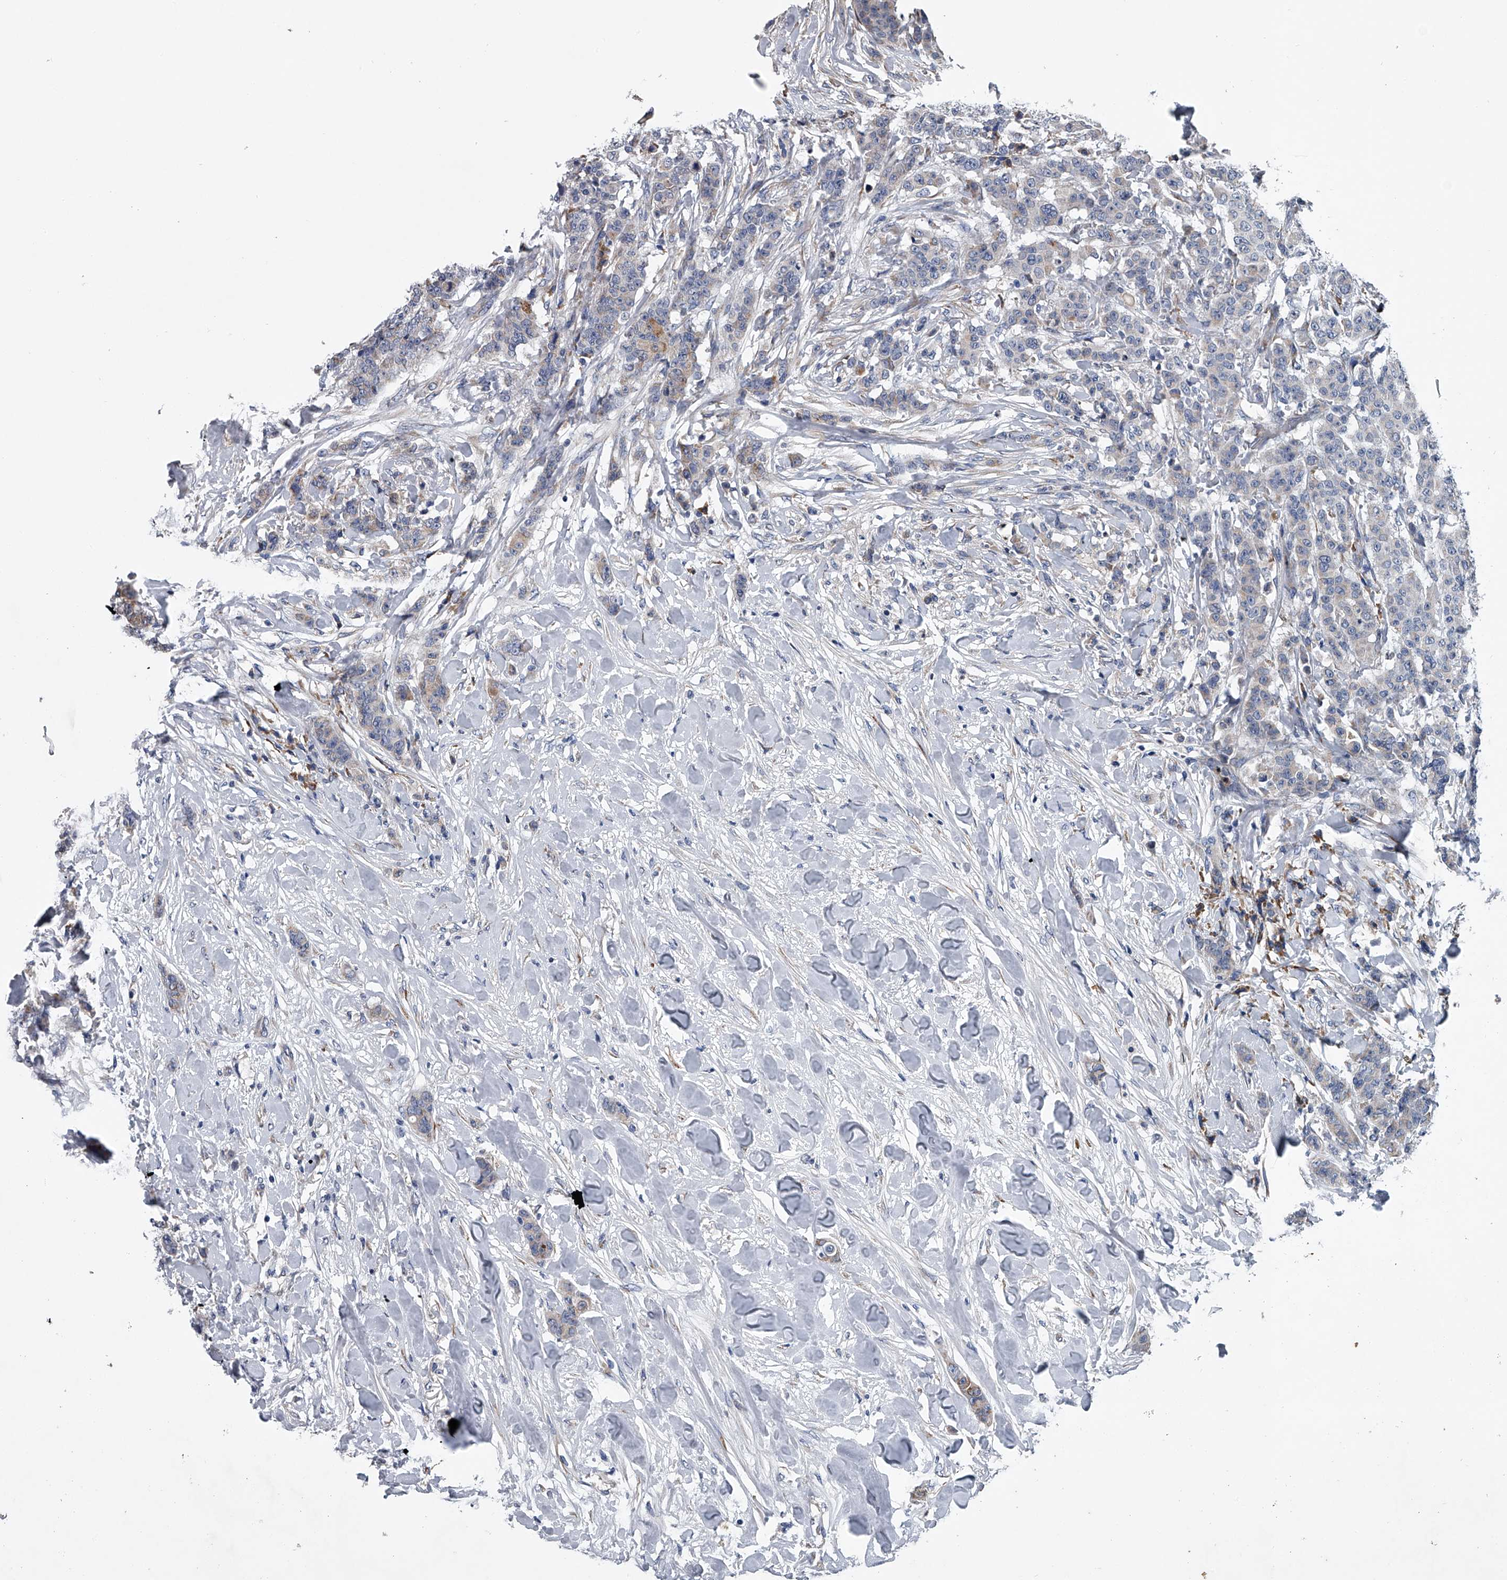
{"staining": {"intensity": "weak", "quantity": "<25%", "location": "cytoplasmic/membranous"}, "tissue": "breast cancer", "cell_type": "Tumor cells", "image_type": "cancer", "snomed": [{"axis": "morphology", "description": "Duct carcinoma"}, {"axis": "topography", "description": "Breast"}], "caption": "Immunohistochemical staining of human breast cancer (infiltrating ductal carcinoma) shows no significant positivity in tumor cells.", "gene": "ABCG1", "patient": {"sex": "female", "age": 40}}